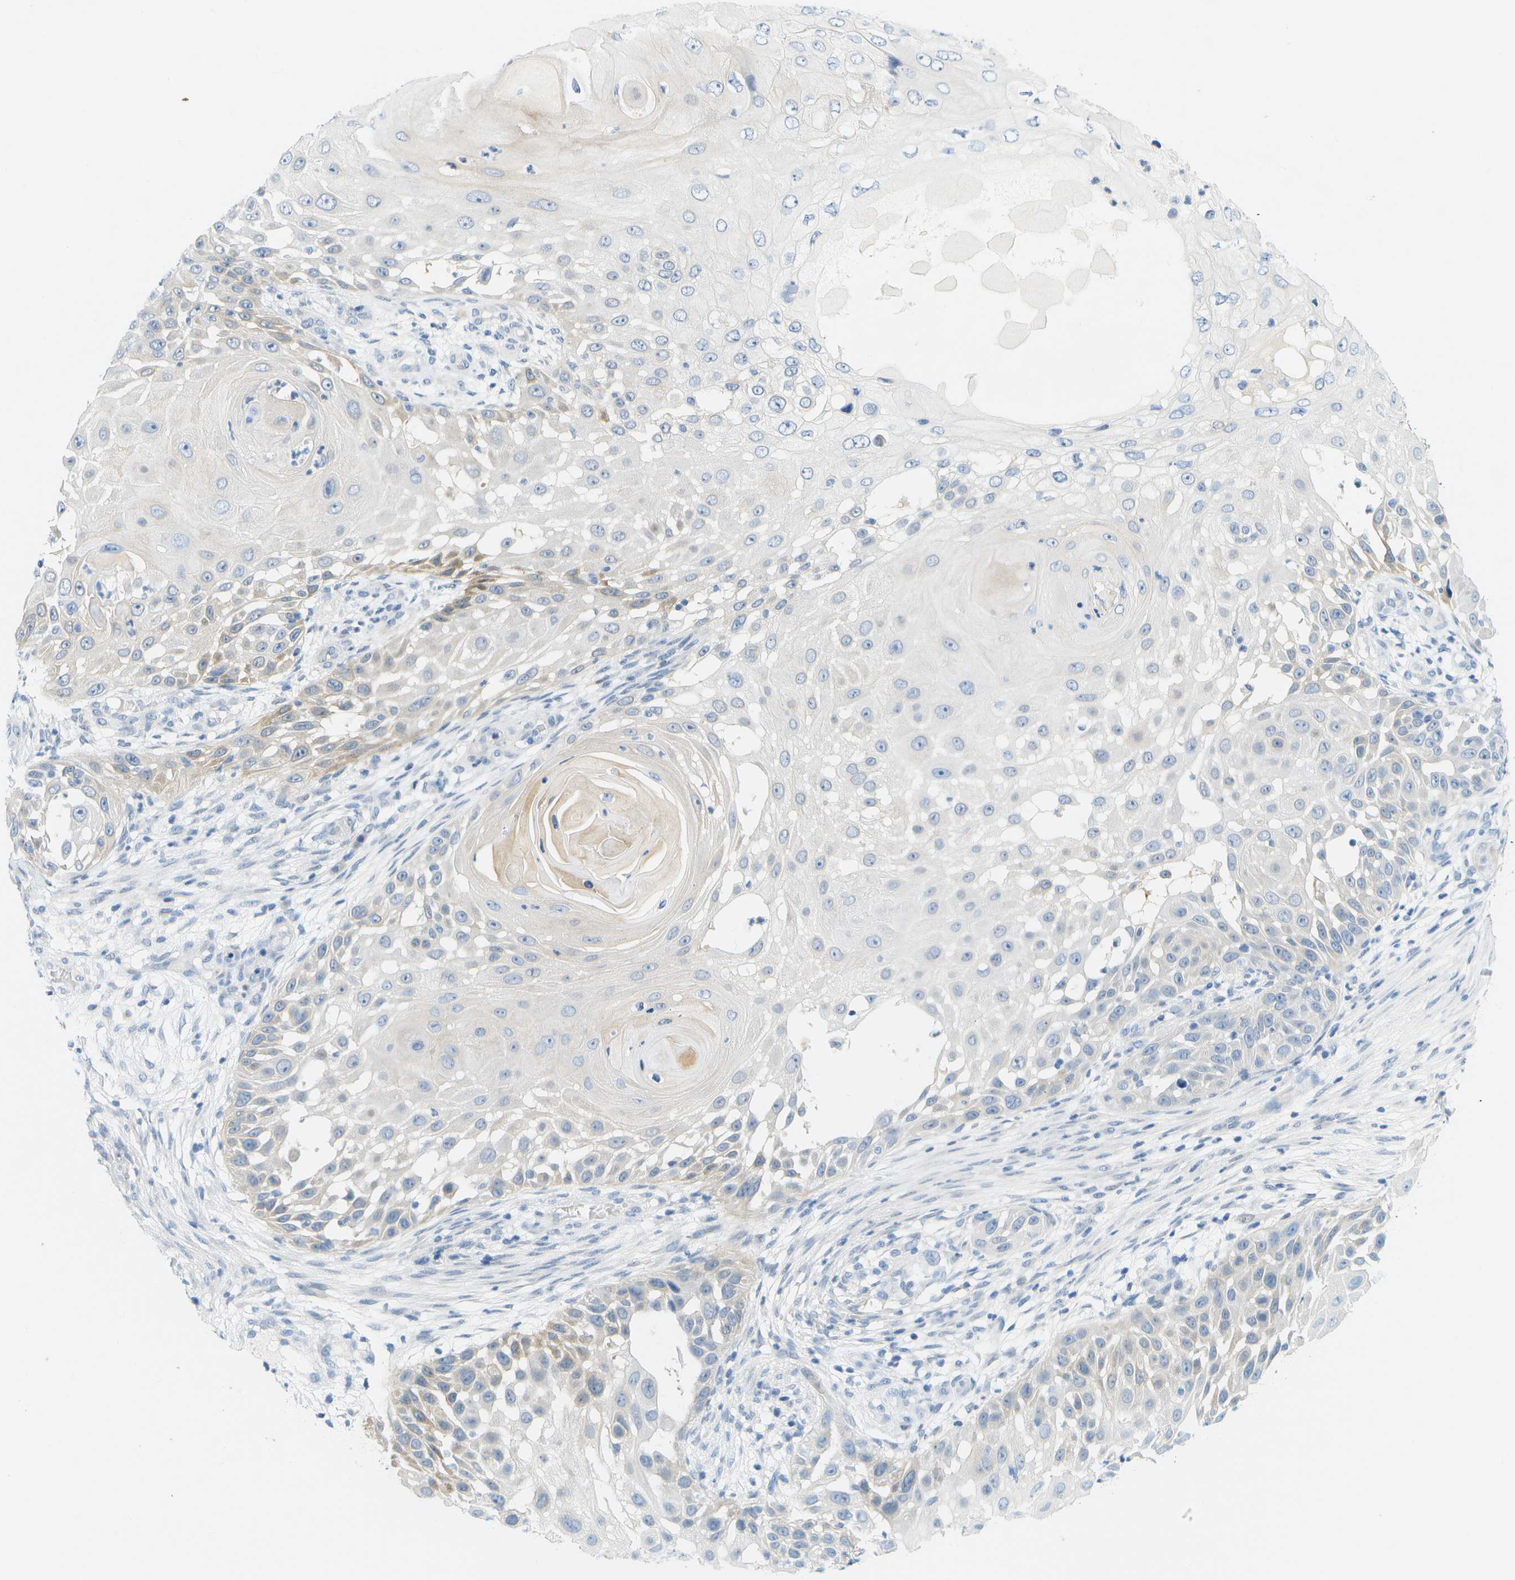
{"staining": {"intensity": "weak", "quantity": "<25%", "location": "cytoplasmic/membranous"}, "tissue": "skin cancer", "cell_type": "Tumor cells", "image_type": "cancer", "snomed": [{"axis": "morphology", "description": "Squamous cell carcinoma, NOS"}, {"axis": "topography", "description": "Skin"}], "caption": "Micrograph shows no protein staining in tumor cells of squamous cell carcinoma (skin) tissue.", "gene": "CUL9", "patient": {"sex": "female", "age": 44}}